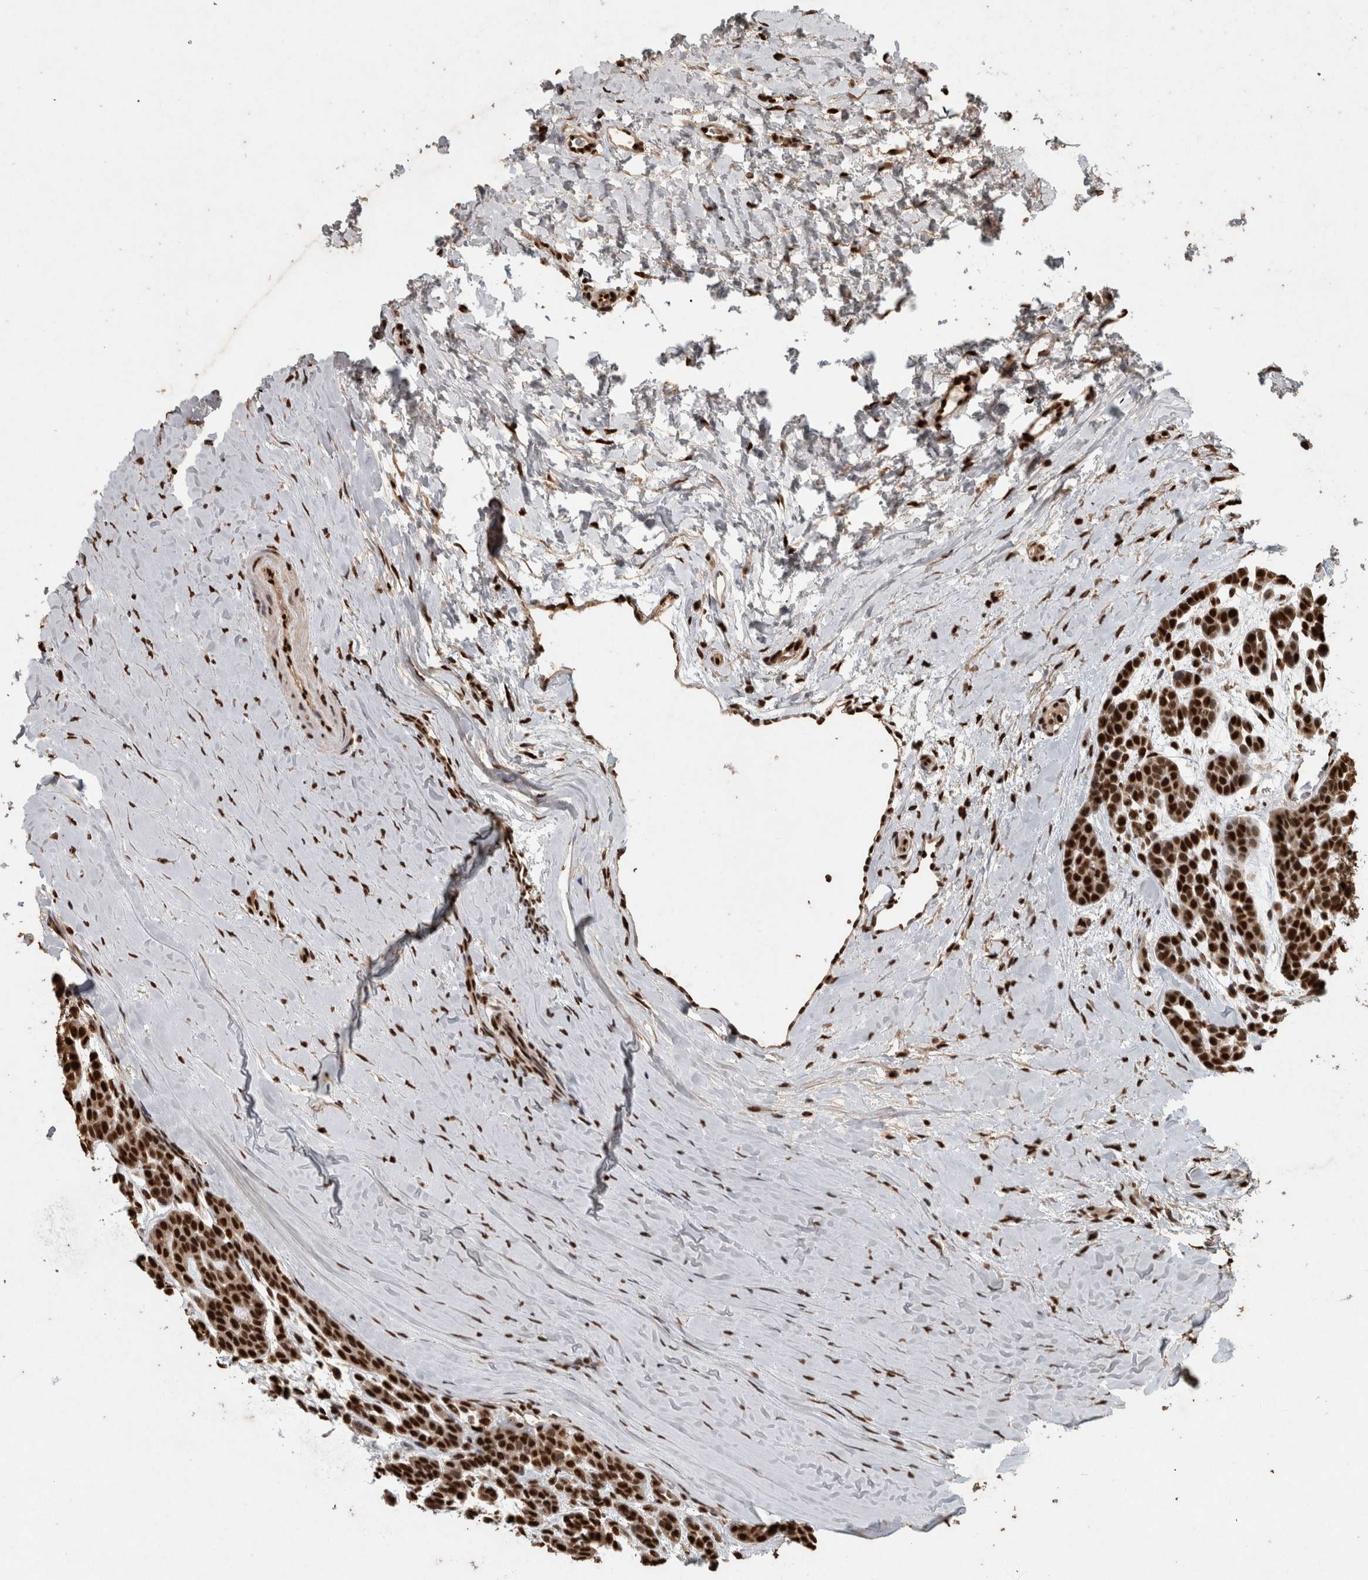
{"staining": {"intensity": "strong", "quantity": ">75%", "location": "nuclear"}, "tissue": "head and neck cancer", "cell_type": "Tumor cells", "image_type": "cancer", "snomed": [{"axis": "morphology", "description": "Adenocarcinoma, NOS"}, {"axis": "morphology", "description": "Adenoma, NOS"}, {"axis": "topography", "description": "Head-Neck"}], "caption": "Immunohistochemical staining of head and neck adenocarcinoma demonstrates high levels of strong nuclear expression in about >75% of tumor cells. Ihc stains the protein in brown and the nuclei are stained blue.", "gene": "RAD50", "patient": {"sex": "female", "age": 55}}